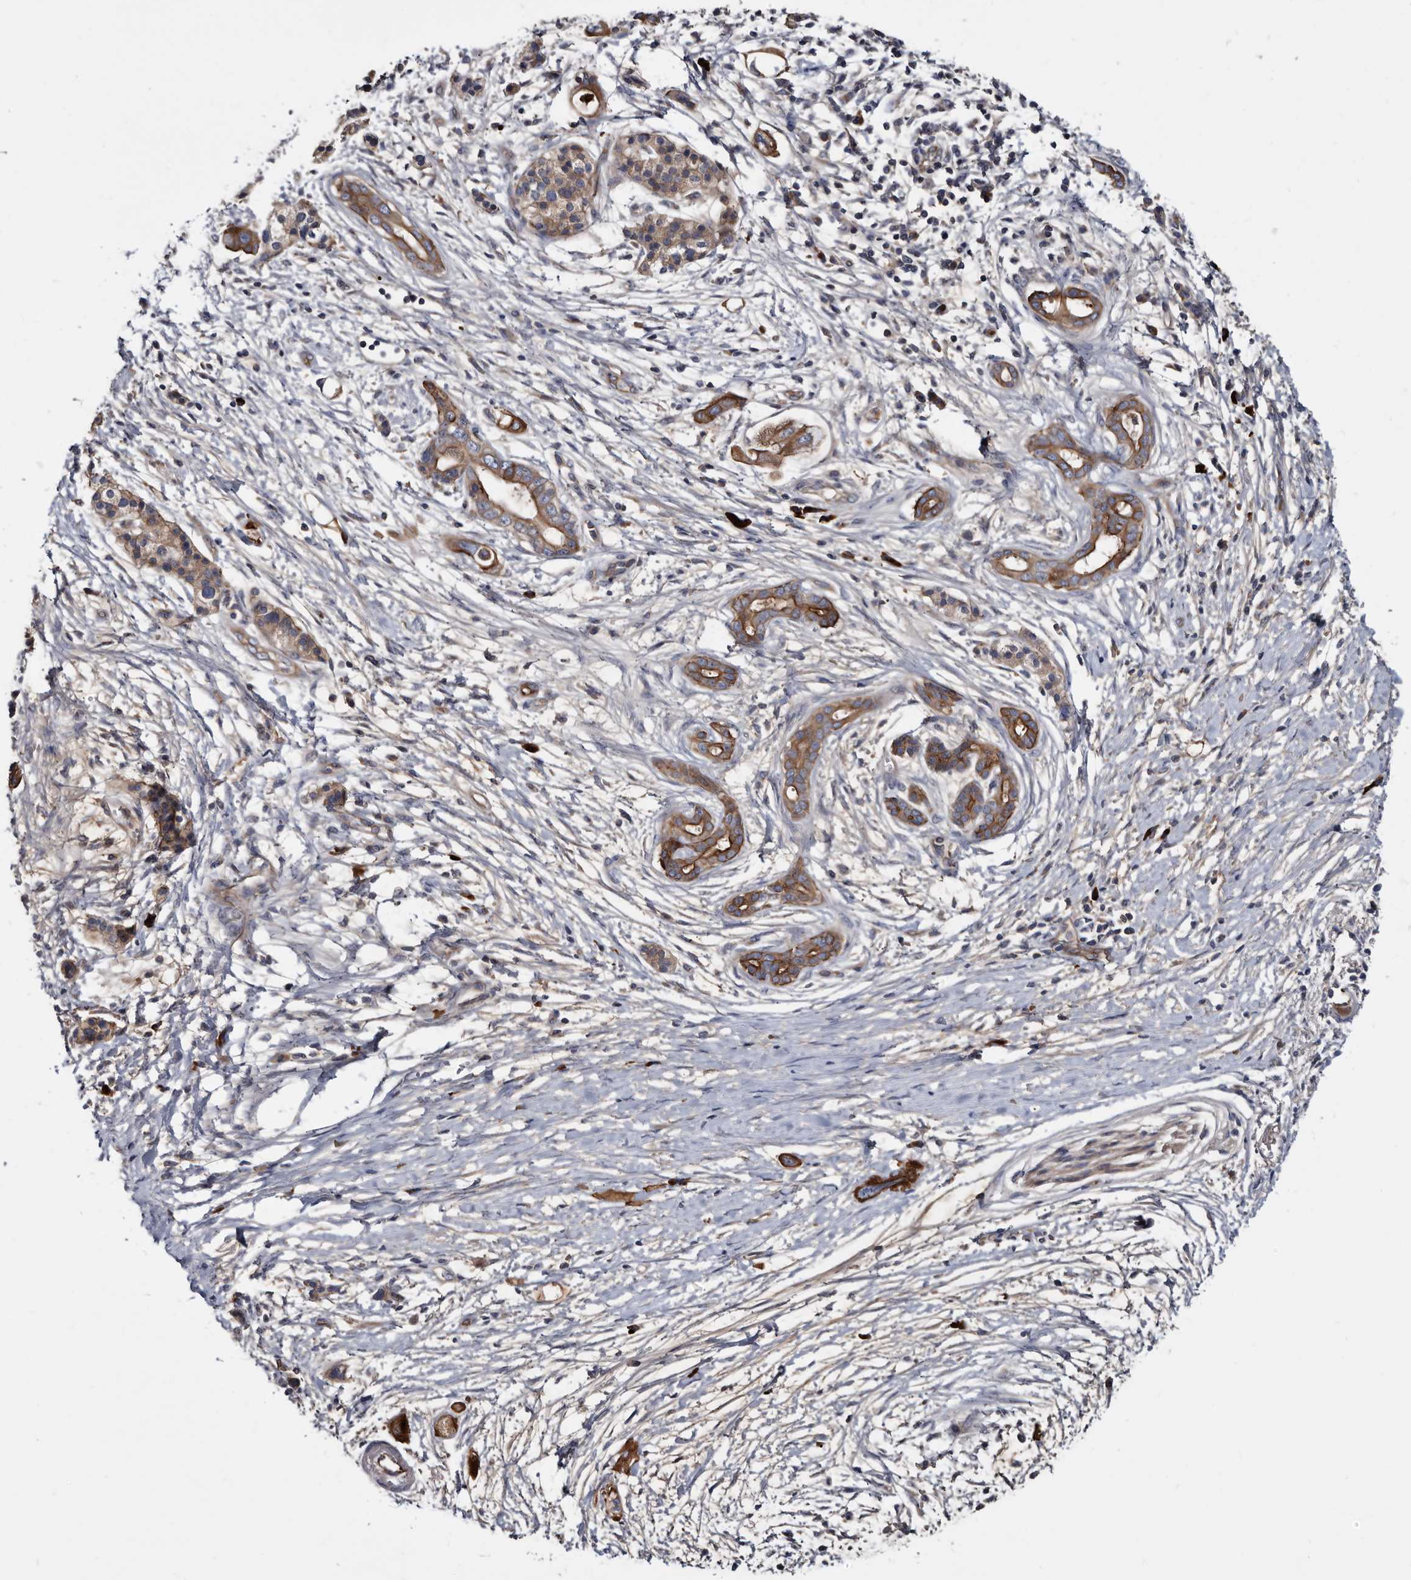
{"staining": {"intensity": "strong", "quantity": ">75%", "location": "cytoplasmic/membranous"}, "tissue": "pancreatic cancer", "cell_type": "Tumor cells", "image_type": "cancer", "snomed": [{"axis": "morphology", "description": "Adenocarcinoma, NOS"}, {"axis": "topography", "description": "Pancreas"}], "caption": "Protein expression analysis of pancreatic adenocarcinoma reveals strong cytoplasmic/membranous expression in about >75% of tumor cells.", "gene": "TSPAN17", "patient": {"sex": "male", "age": 59}}